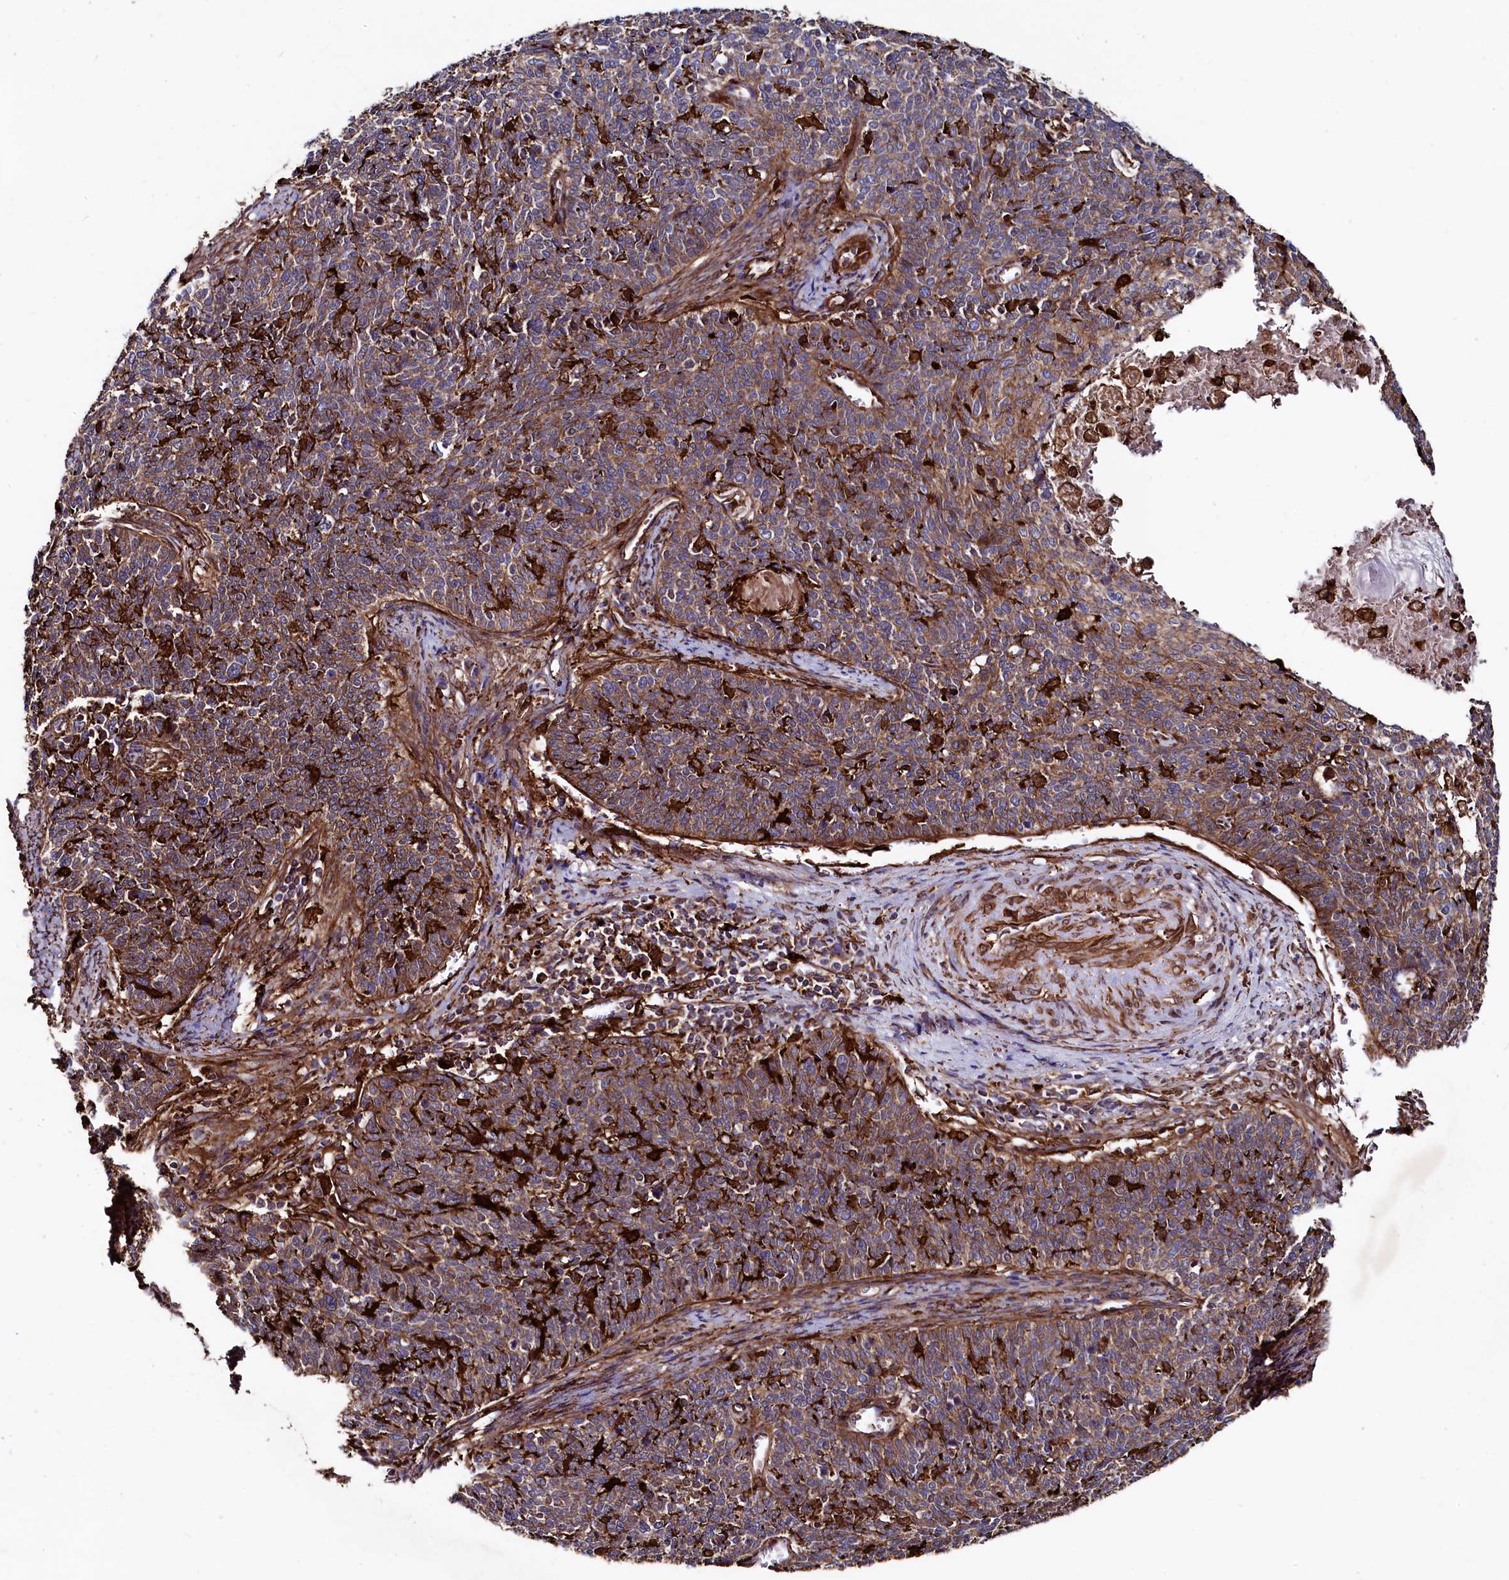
{"staining": {"intensity": "moderate", "quantity": ">75%", "location": "cytoplasmic/membranous"}, "tissue": "cervical cancer", "cell_type": "Tumor cells", "image_type": "cancer", "snomed": [{"axis": "morphology", "description": "Squamous cell carcinoma, NOS"}, {"axis": "topography", "description": "Cervix"}], "caption": "Cervical squamous cell carcinoma stained with DAB immunohistochemistry displays medium levels of moderate cytoplasmic/membranous positivity in about >75% of tumor cells. (Stains: DAB (3,3'-diaminobenzidine) in brown, nuclei in blue, Microscopy: brightfield microscopy at high magnification).", "gene": "STAMBPL1", "patient": {"sex": "female", "age": 39}}